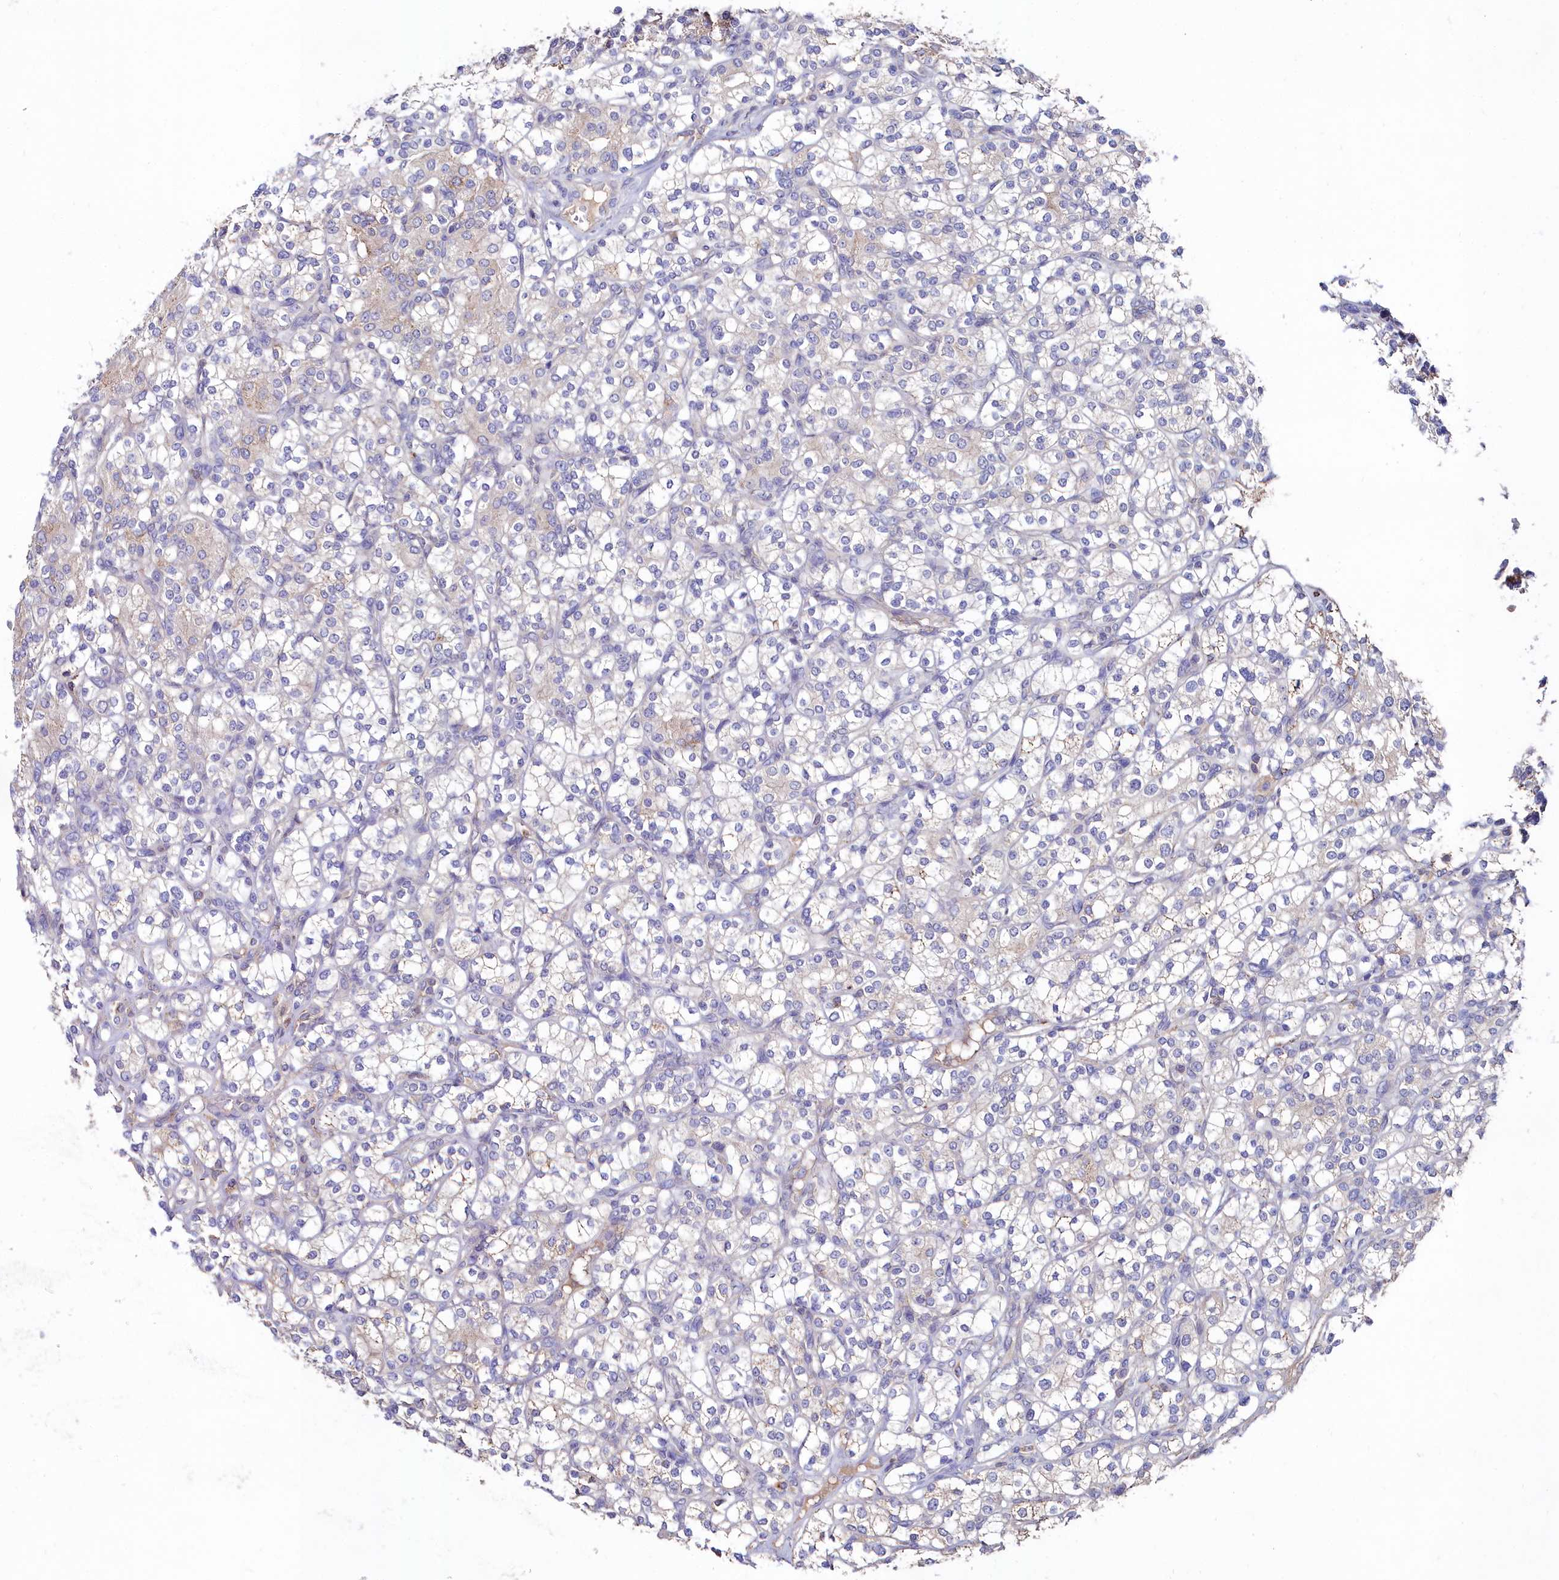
{"staining": {"intensity": "negative", "quantity": "none", "location": "none"}, "tissue": "renal cancer", "cell_type": "Tumor cells", "image_type": "cancer", "snomed": [{"axis": "morphology", "description": "Adenocarcinoma, NOS"}, {"axis": "topography", "description": "Kidney"}], "caption": "A micrograph of adenocarcinoma (renal) stained for a protein displays no brown staining in tumor cells.", "gene": "AMBRA1", "patient": {"sex": "male", "age": 77}}